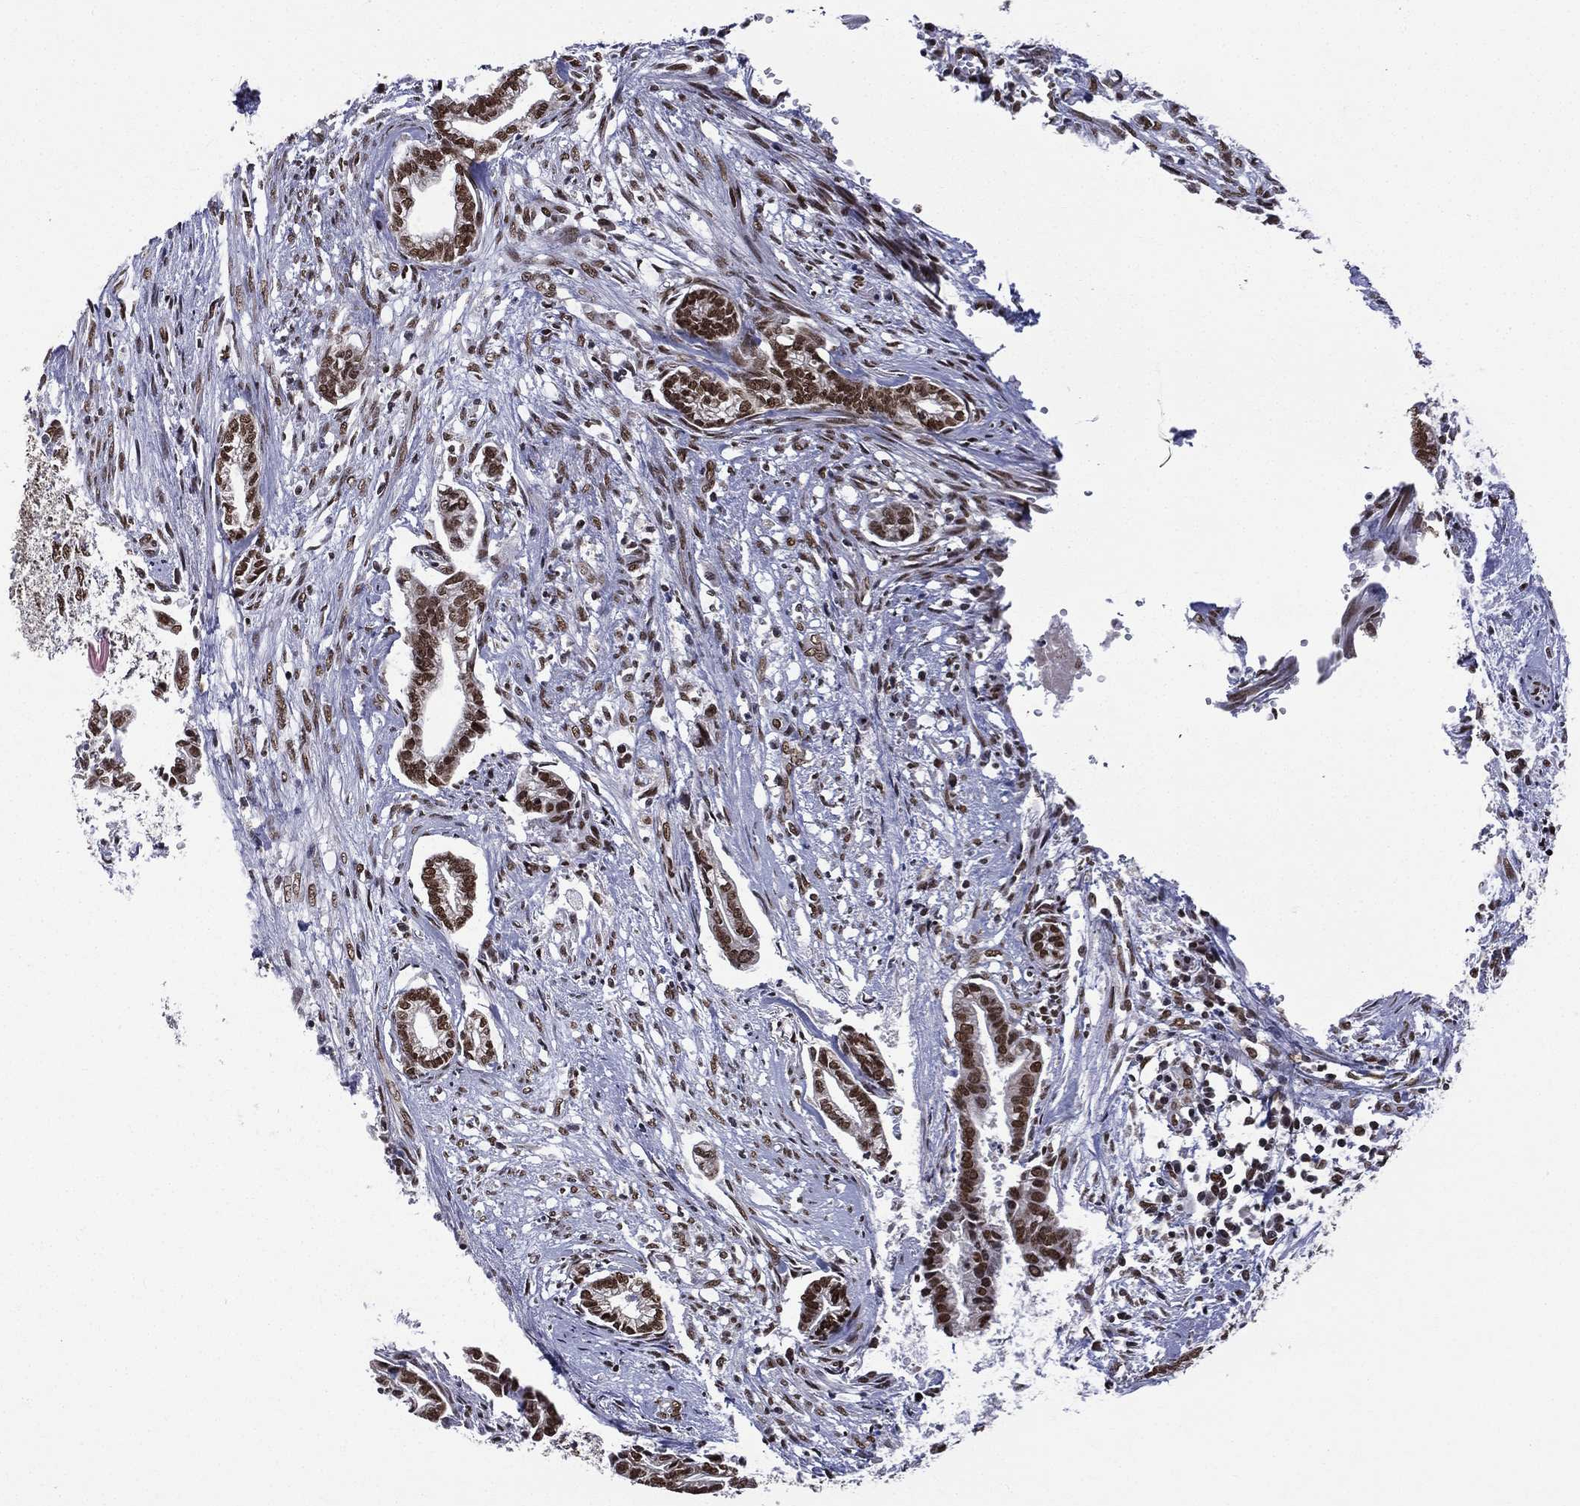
{"staining": {"intensity": "strong", "quantity": ">75%", "location": "nuclear"}, "tissue": "cervical cancer", "cell_type": "Tumor cells", "image_type": "cancer", "snomed": [{"axis": "morphology", "description": "Adenocarcinoma, NOS"}, {"axis": "topography", "description": "Cervix"}], "caption": "A photomicrograph of human cervical adenocarcinoma stained for a protein exhibits strong nuclear brown staining in tumor cells. (Stains: DAB (3,3'-diaminobenzidine) in brown, nuclei in blue, Microscopy: brightfield microscopy at high magnification).", "gene": "C5orf24", "patient": {"sex": "female", "age": 62}}